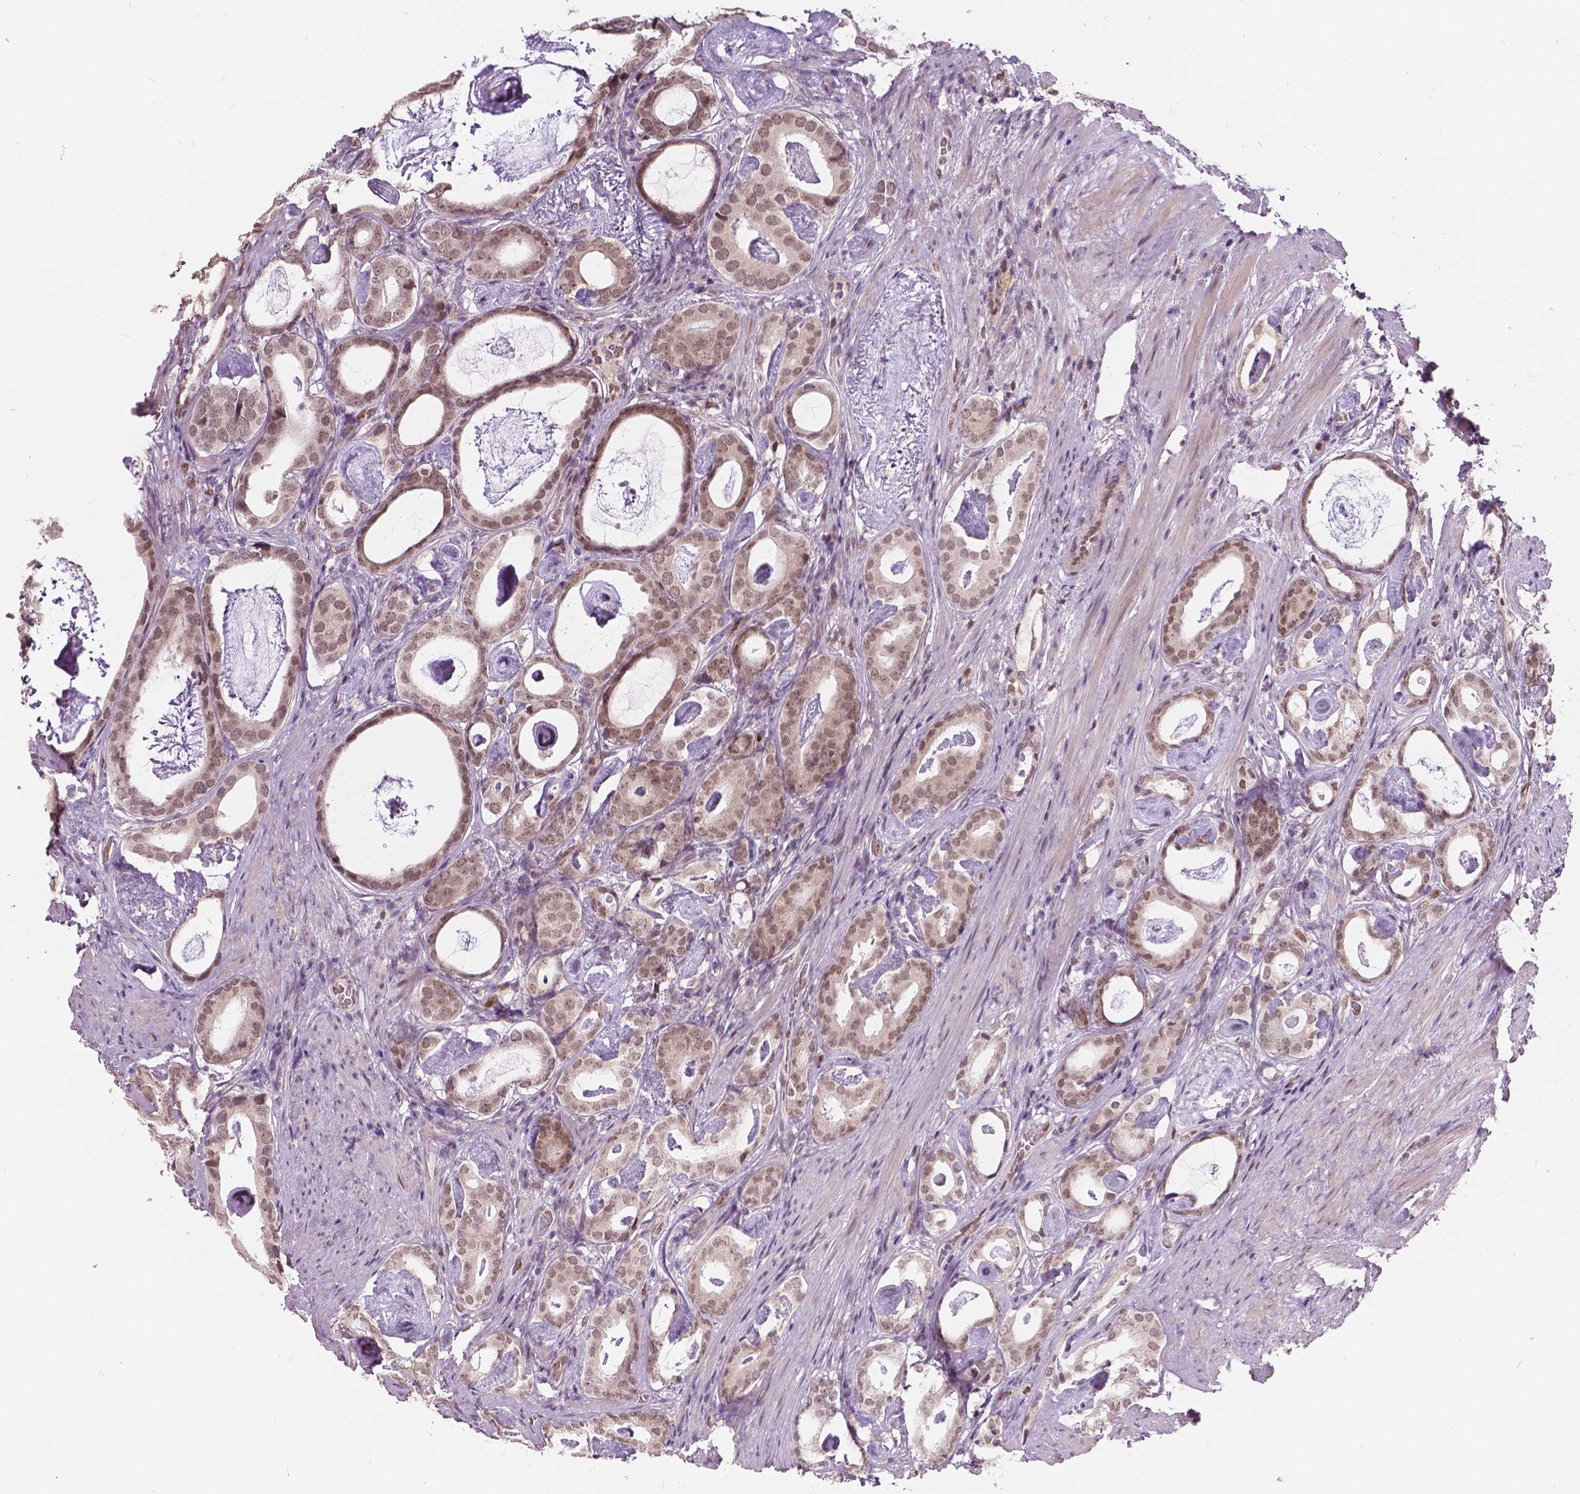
{"staining": {"intensity": "weak", "quantity": ">75%", "location": "nuclear"}, "tissue": "prostate cancer", "cell_type": "Tumor cells", "image_type": "cancer", "snomed": [{"axis": "morphology", "description": "Adenocarcinoma, Low grade"}, {"axis": "topography", "description": "Prostate and seminal vesicle, NOS"}], "caption": "An IHC image of tumor tissue is shown. Protein staining in brown shows weak nuclear positivity in prostate cancer within tumor cells.", "gene": "HMBOX1", "patient": {"sex": "male", "age": 71}}